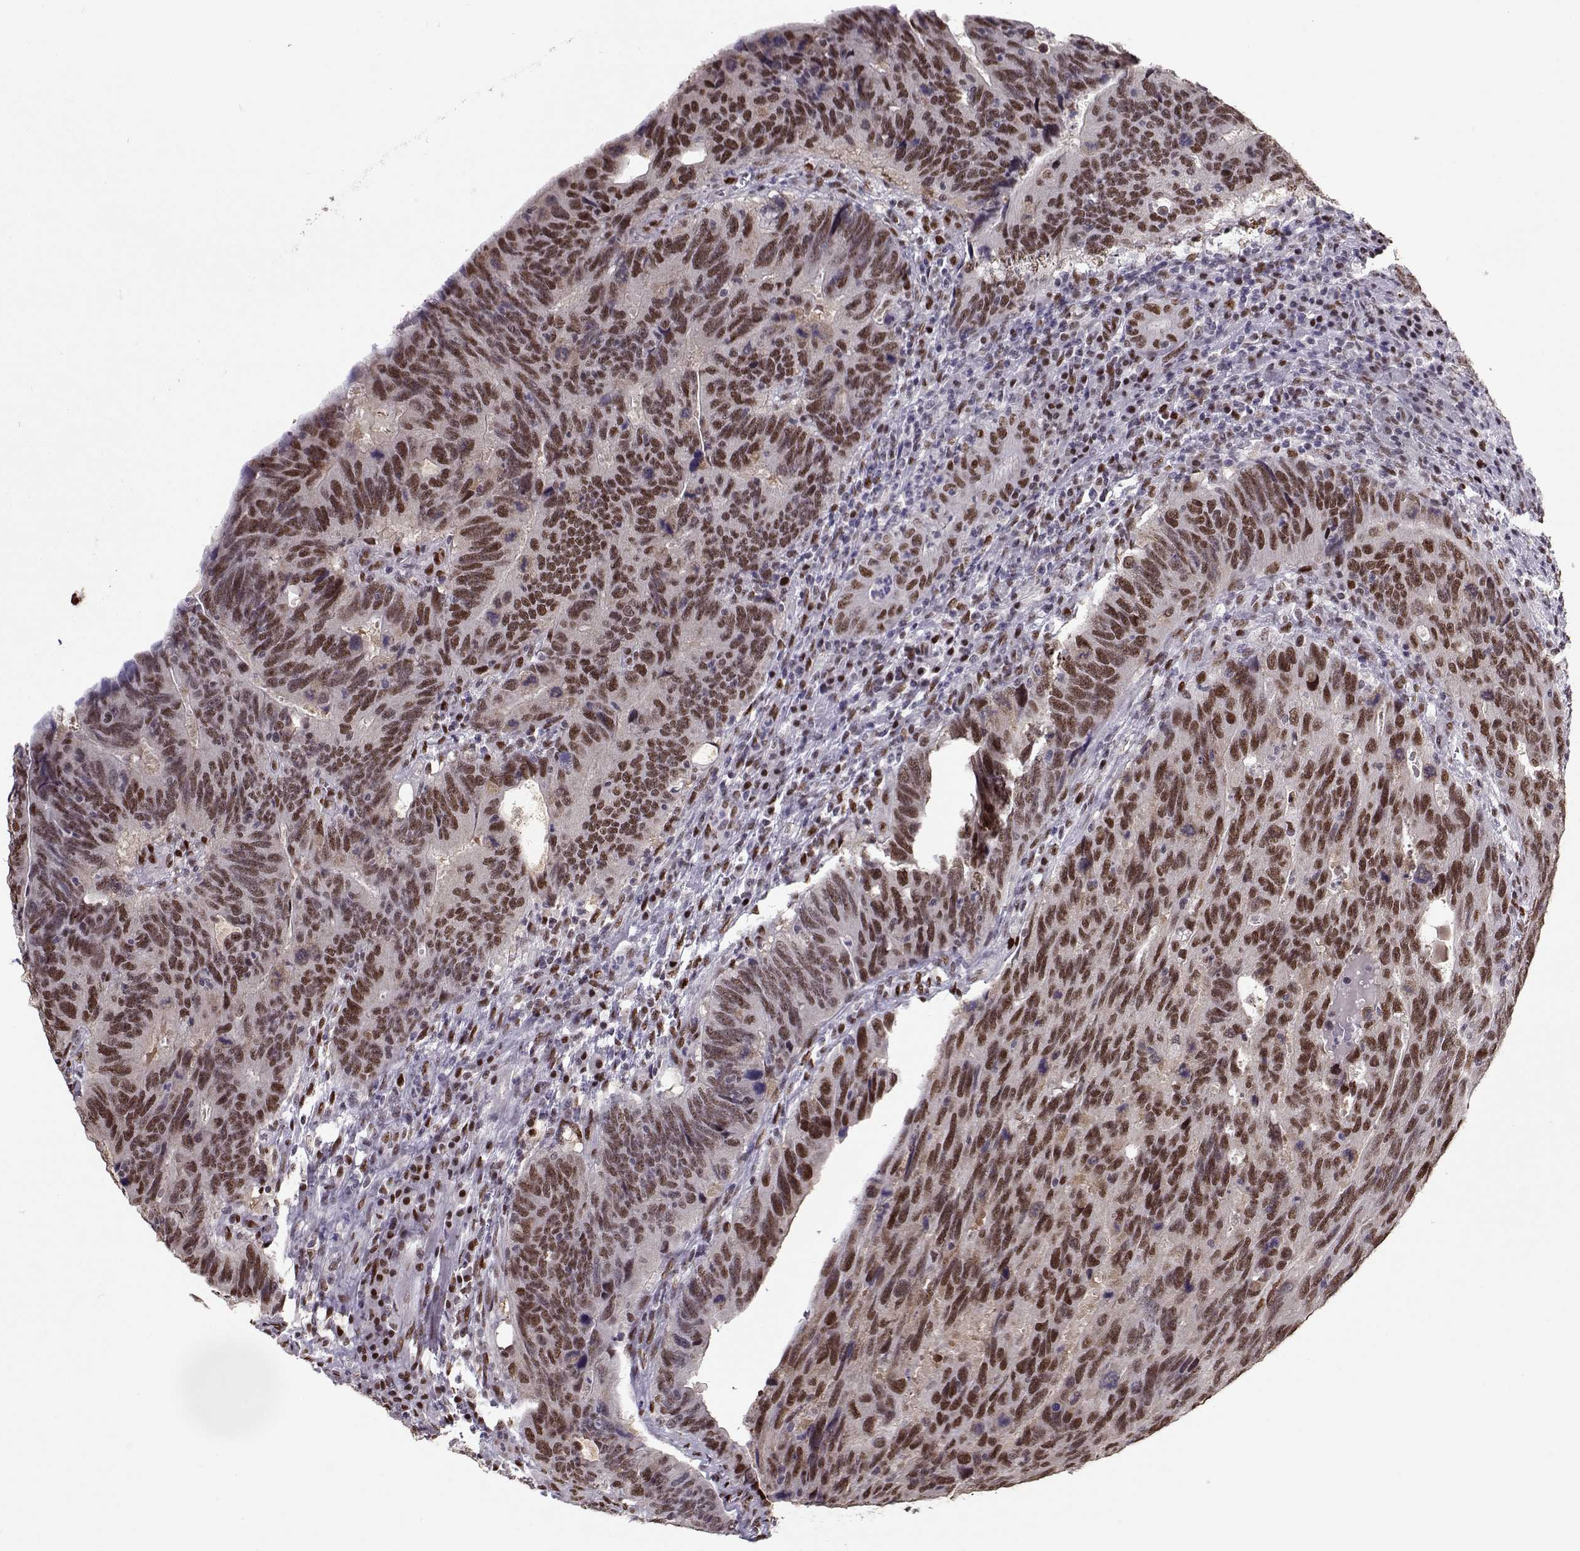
{"staining": {"intensity": "moderate", "quantity": ">75%", "location": "nuclear"}, "tissue": "colorectal cancer", "cell_type": "Tumor cells", "image_type": "cancer", "snomed": [{"axis": "morphology", "description": "Adenocarcinoma, NOS"}, {"axis": "topography", "description": "Colon"}], "caption": "Protein staining by immunohistochemistry (IHC) shows moderate nuclear staining in about >75% of tumor cells in colorectal cancer (adenocarcinoma).", "gene": "PRMT8", "patient": {"sex": "female", "age": 77}}